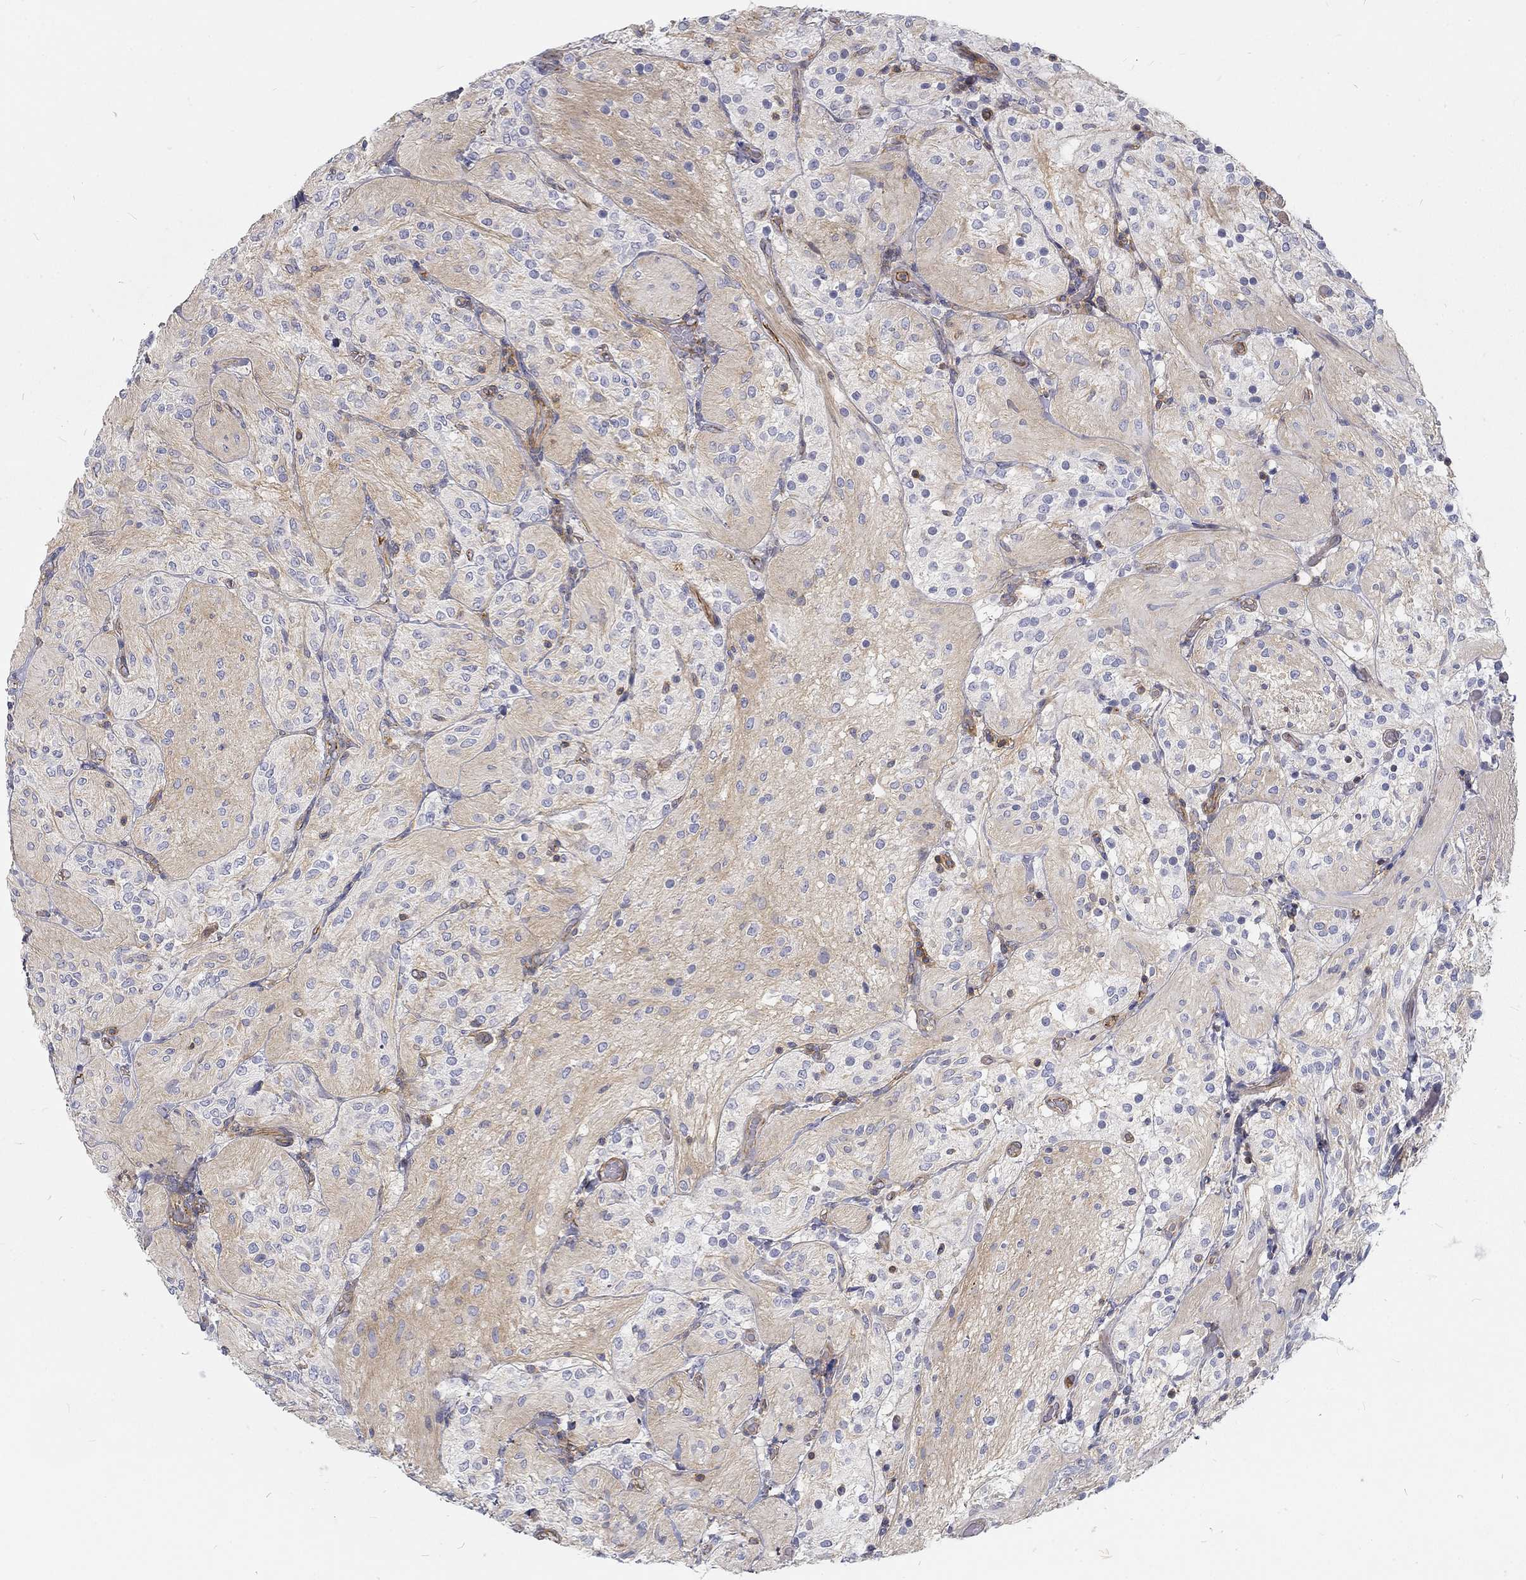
{"staining": {"intensity": "weak", "quantity": "25%-75%", "location": "cytoplasmic/membranous"}, "tissue": "glioma", "cell_type": "Tumor cells", "image_type": "cancer", "snomed": [{"axis": "morphology", "description": "Glioma, malignant, Low grade"}, {"axis": "topography", "description": "Brain"}], "caption": "This image shows malignant glioma (low-grade) stained with IHC to label a protein in brown. The cytoplasmic/membranous of tumor cells show weak positivity for the protein. Nuclei are counter-stained blue.", "gene": "MTMR11", "patient": {"sex": "male", "age": 3}}